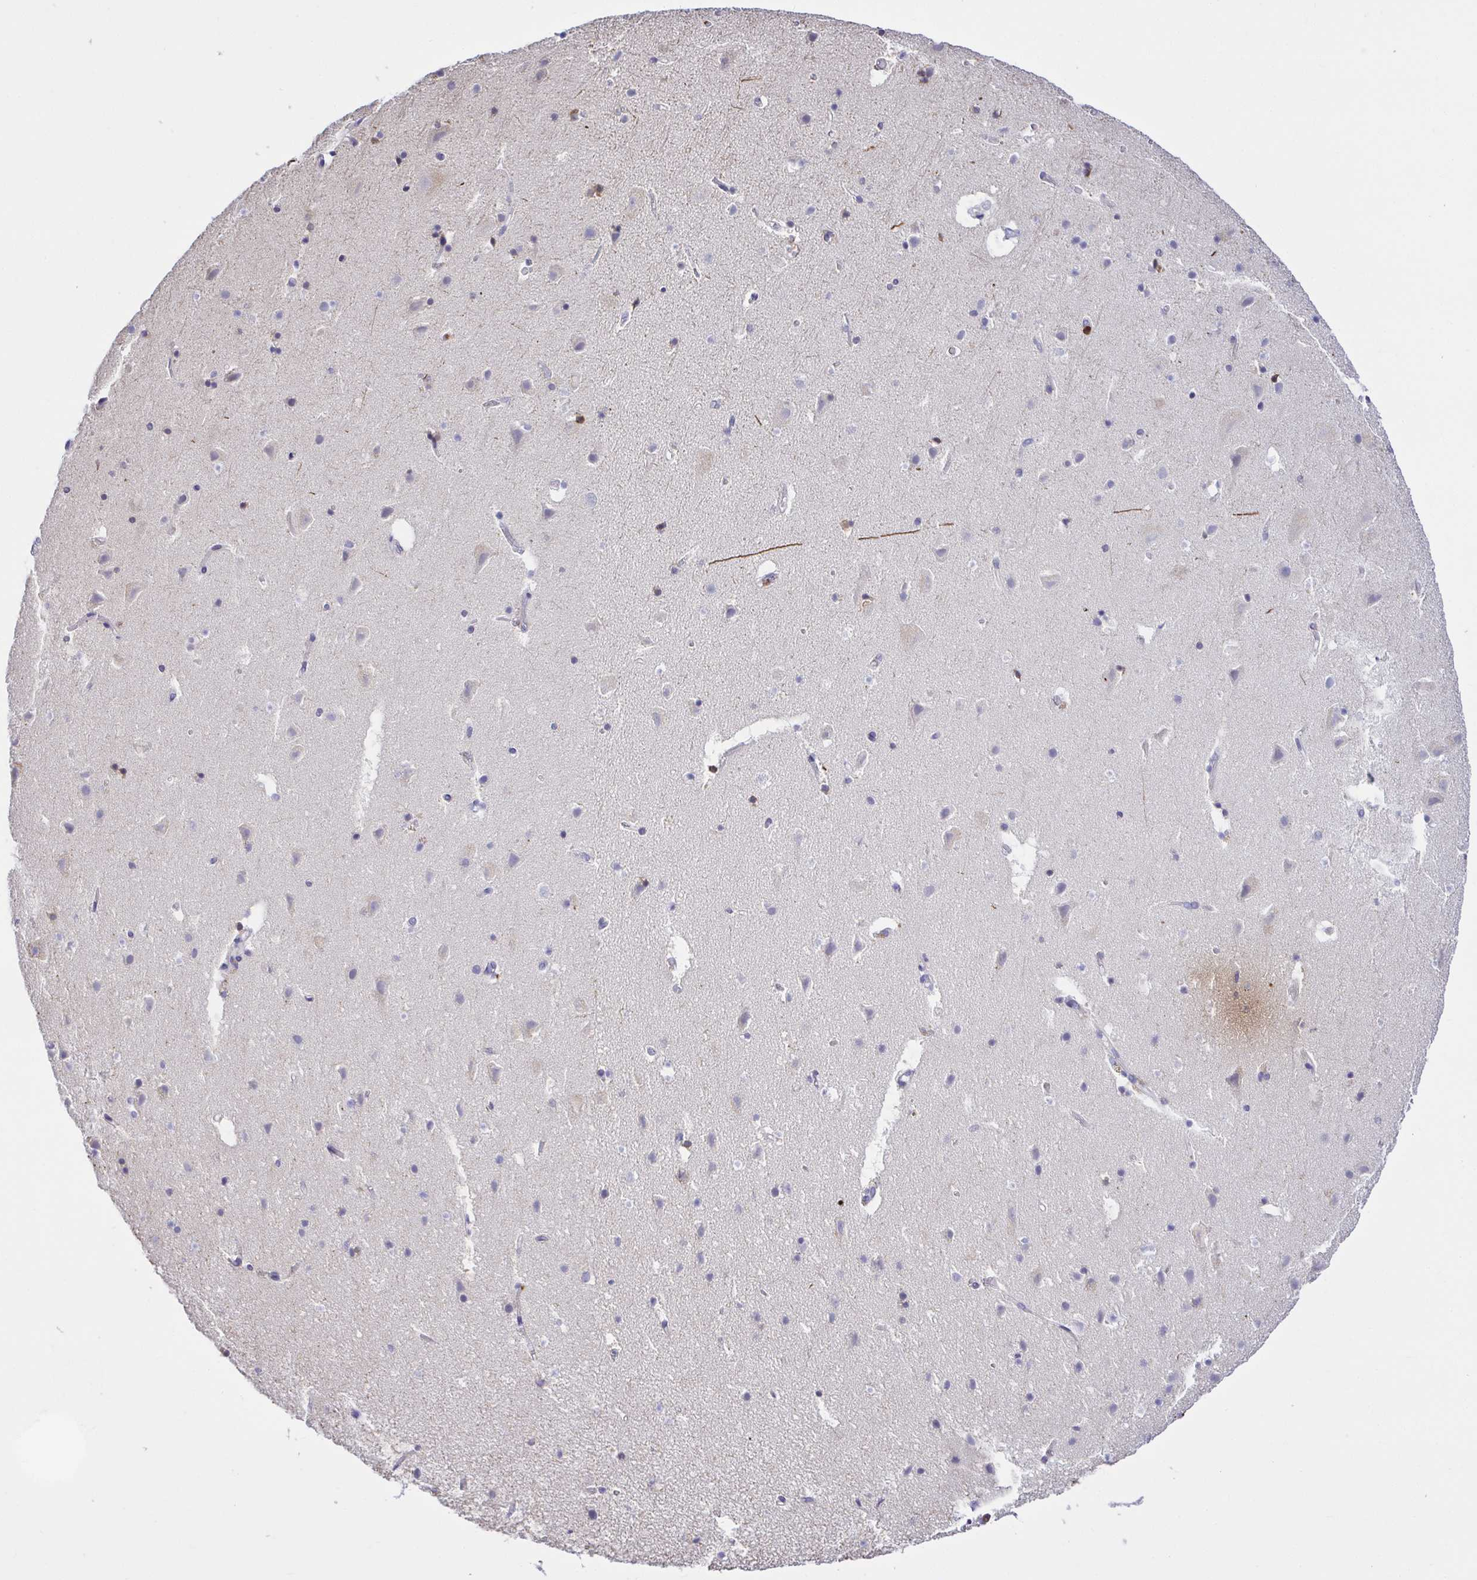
{"staining": {"intensity": "negative", "quantity": "none", "location": "none"}, "tissue": "cerebral cortex", "cell_type": "Endothelial cells", "image_type": "normal", "snomed": [{"axis": "morphology", "description": "Normal tissue, NOS"}, {"axis": "topography", "description": "Cerebral cortex"}], "caption": "High magnification brightfield microscopy of benign cerebral cortex stained with DAB (brown) and counterstained with hematoxylin (blue): endothelial cells show no significant staining. (IHC, brightfield microscopy, high magnification).", "gene": "SKAP1", "patient": {"sex": "female", "age": 42}}